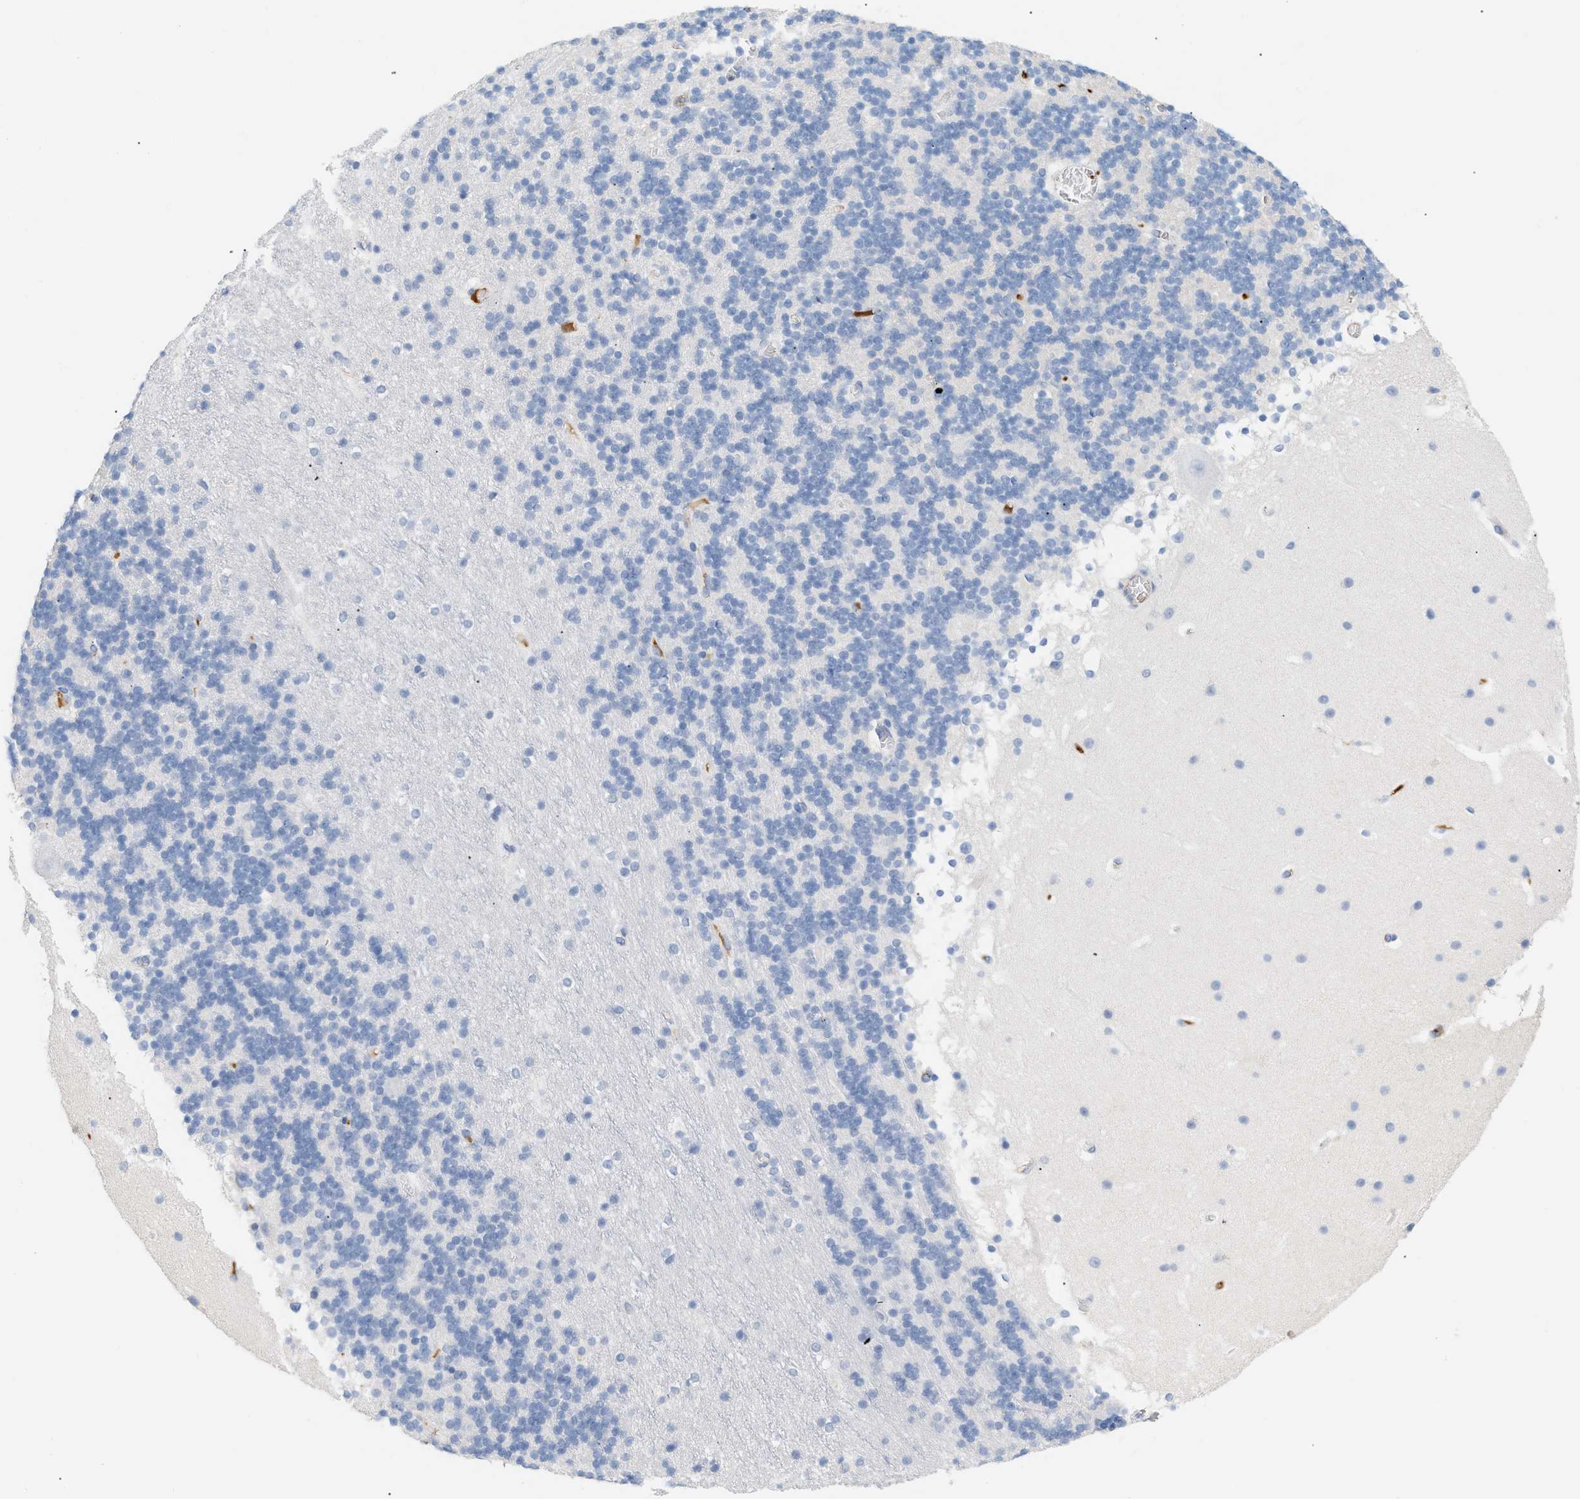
{"staining": {"intensity": "negative", "quantity": "none", "location": "none"}, "tissue": "cerebellum", "cell_type": "Cells in granular layer", "image_type": "normal", "snomed": [{"axis": "morphology", "description": "Normal tissue, NOS"}, {"axis": "topography", "description": "Cerebellum"}], "caption": "This is an IHC image of benign cerebellum. There is no expression in cells in granular layer.", "gene": "CFH", "patient": {"sex": "male", "age": 45}}